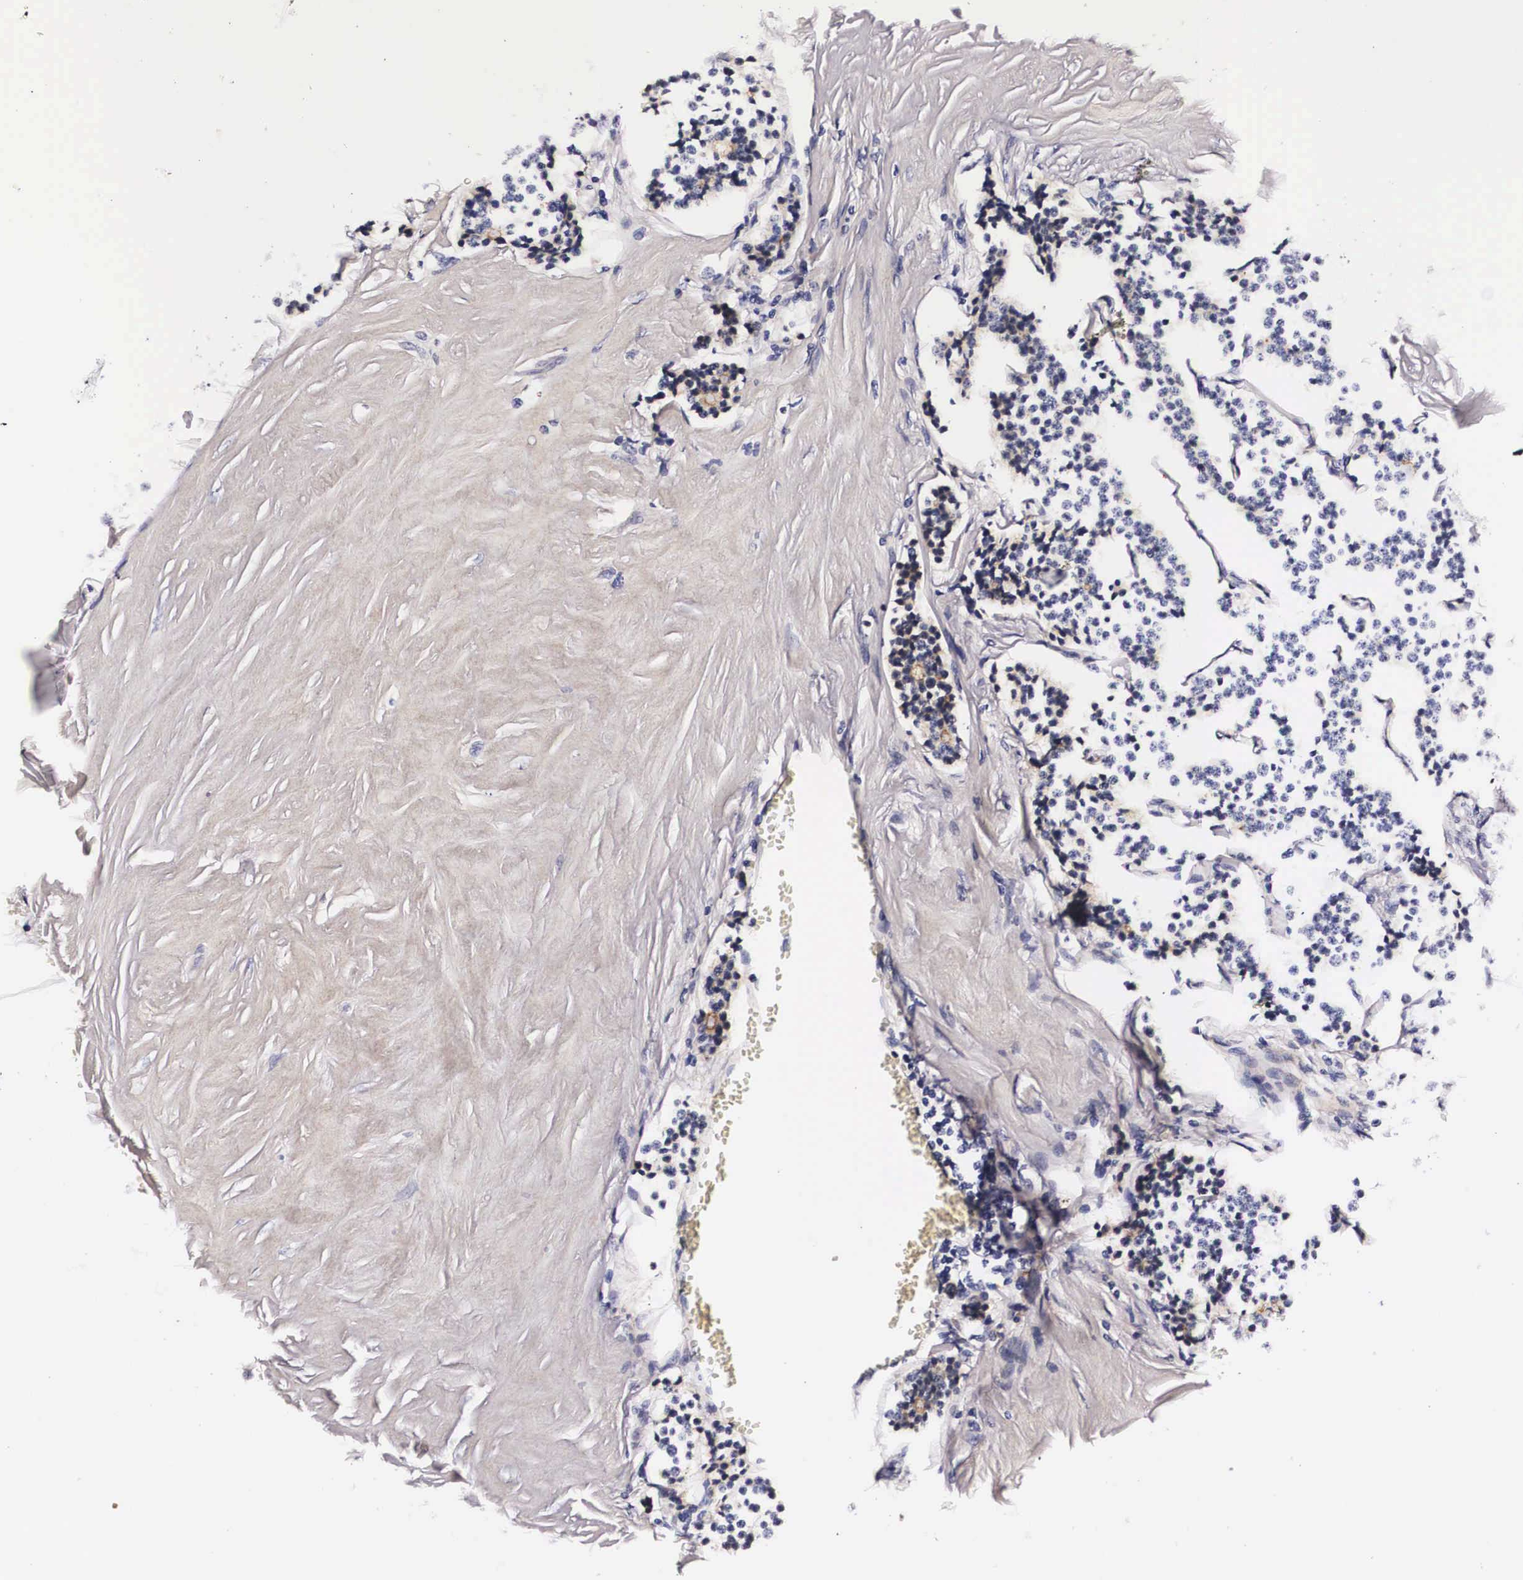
{"staining": {"intensity": "negative", "quantity": "none", "location": "none"}, "tissue": "carcinoid", "cell_type": "Tumor cells", "image_type": "cancer", "snomed": [{"axis": "morphology", "description": "Carcinoid, malignant, NOS"}, {"axis": "topography", "description": "Small intestine"}], "caption": "Carcinoid stained for a protein using immunohistochemistry (IHC) displays no staining tumor cells.", "gene": "PHETA2", "patient": {"sex": "male", "age": 63}}